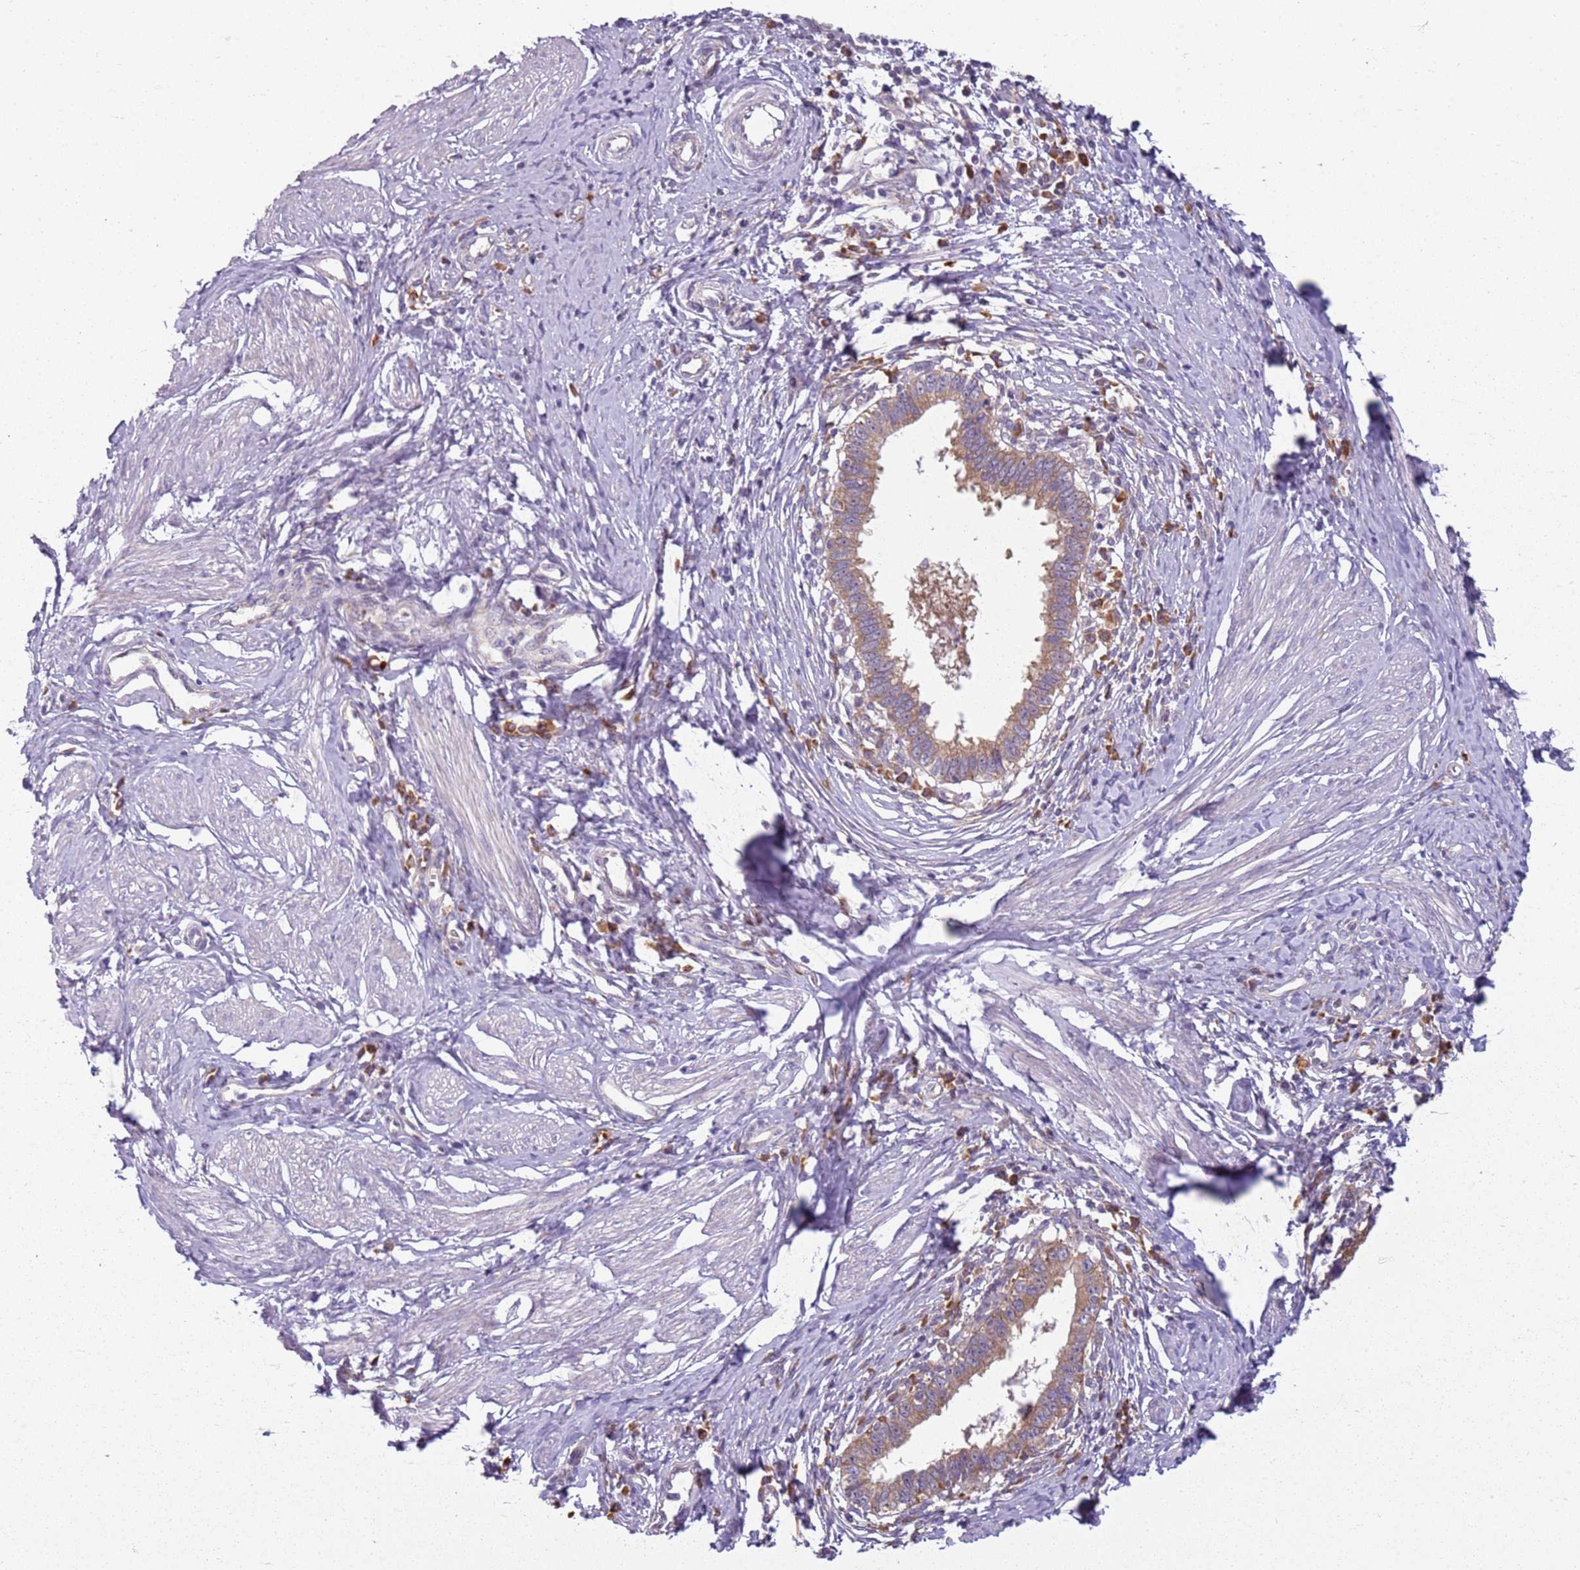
{"staining": {"intensity": "moderate", "quantity": ">75%", "location": "cytoplasmic/membranous"}, "tissue": "cervical cancer", "cell_type": "Tumor cells", "image_type": "cancer", "snomed": [{"axis": "morphology", "description": "Adenocarcinoma, NOS"}, {"axis": "topography", "description": "Cervix"}], "caption": "Tumor cells reveal moderate cytoplasmic/membranous staining in approximately >75% of cells in cervical adenocarcinoma.", "gene": "RPS28", "patient": {"sex": "female", "age": 36}}